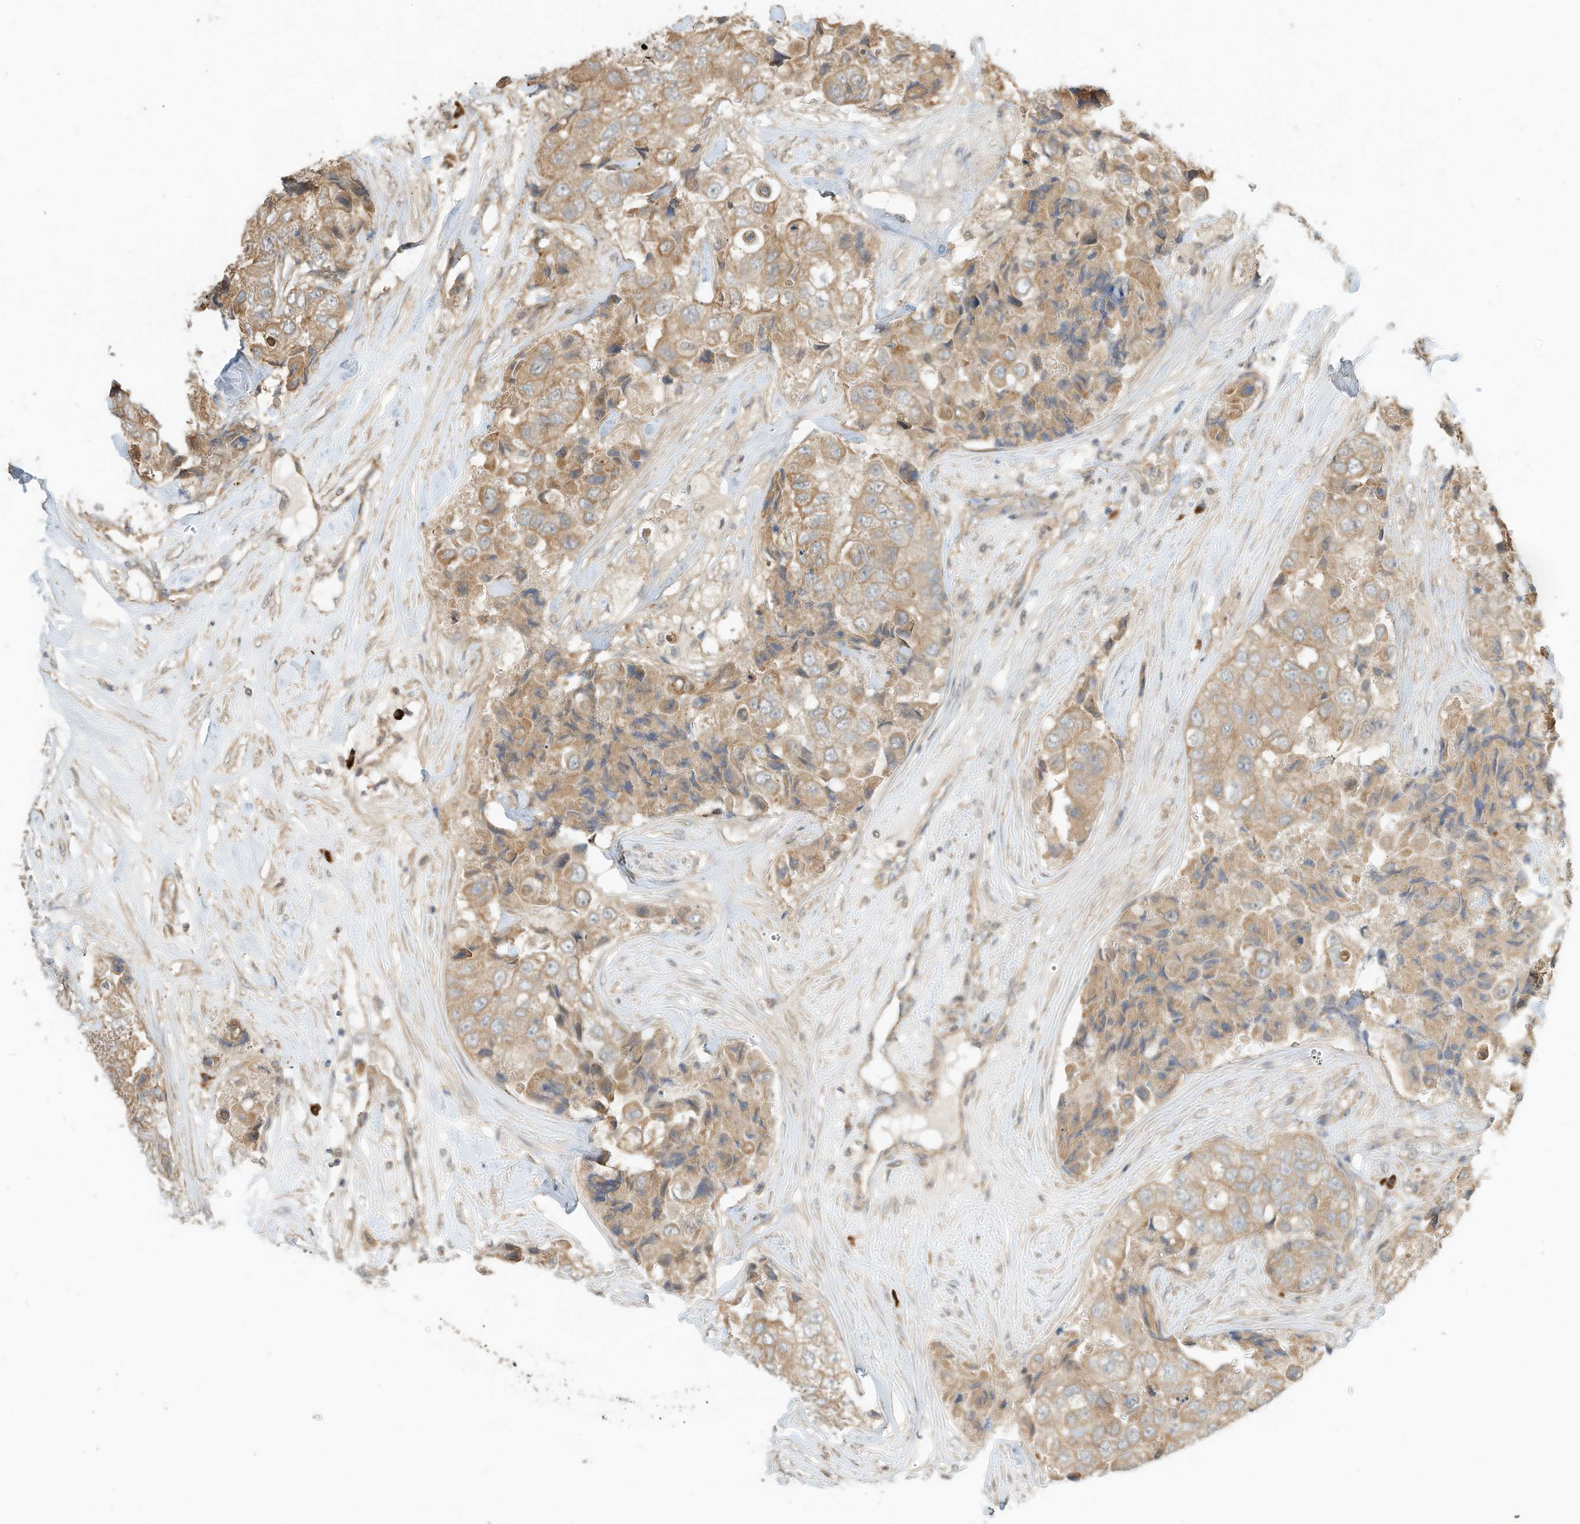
{"staining": {"intensity": "weak", "quantity": ">75%", "location": "cytoplasmic/membranous"}, "tissue": "breast cancer", "cell_type": "Tumor cells", "image_type": "cancer", "snomed": [{"axis": "morphology", "description": "Duct carcinoma"}, {"axis": "topography", "description": "Breast"}], "caption": "Protein staining of intraductal carcinoma (breast) tissue reveals weak cytoplasmic/membranous expression in approximately >75% of tumor cells.", "gene": "OFD1", "patient": {"sex": "female", "age": 62}}